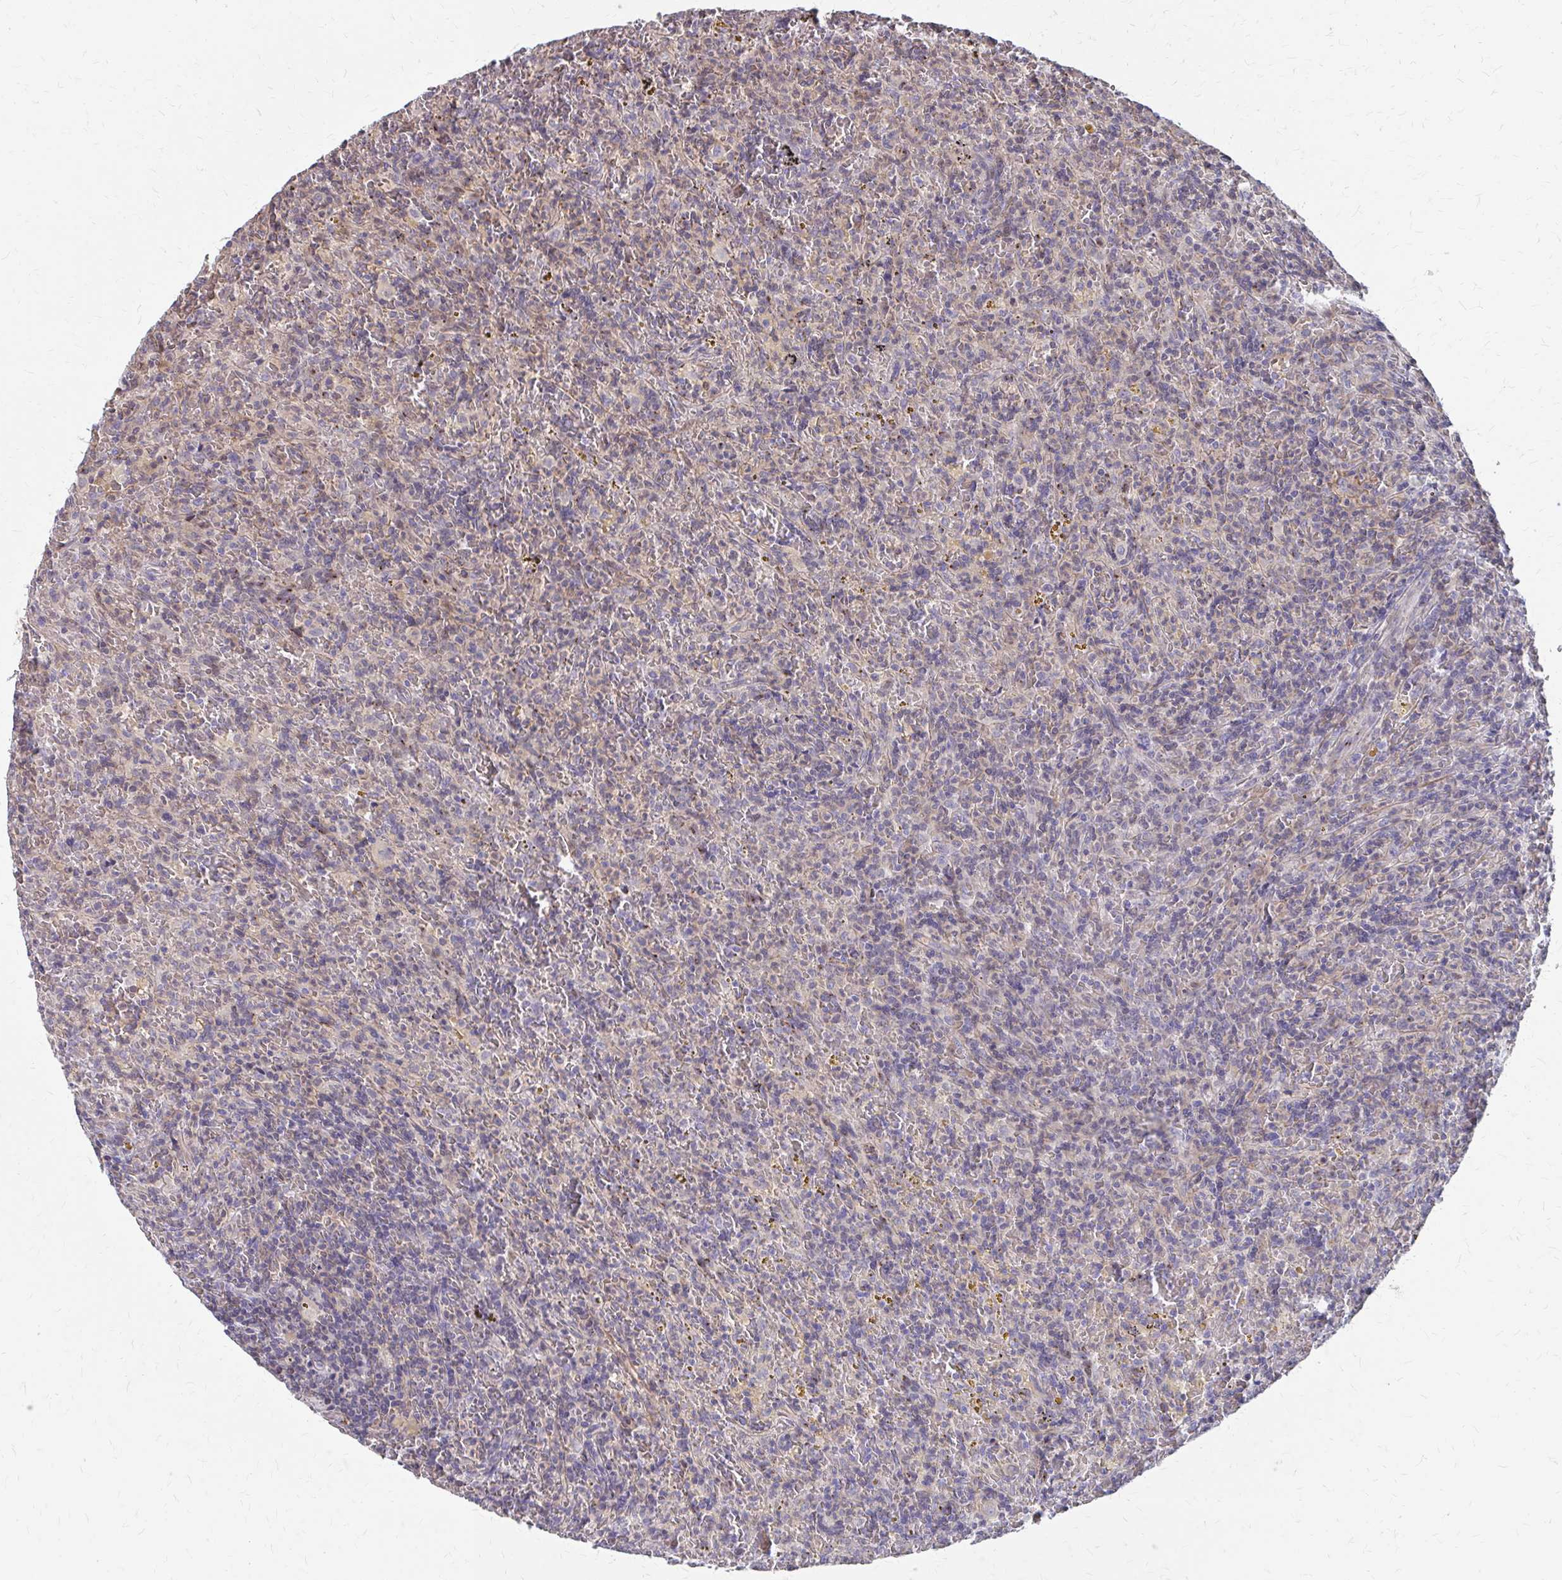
{"staining": {"intensity": "negative", "quantity": "none", "location": "none"}, "tissue": "lymphoma", "cell_type": "Tumor cells", "image_type": "cancer", "snomed": [{"axis": "morphology", "description": "Malignant lymphoma, non-Hodgkin's type, Low grade"}, {"axis": "topography", "description": "Spleen"}], "caption": "The micrograph exhibits no staining of tumor cells in lymphoma.", "gene": "IFI44L", "patient": {"sex": "female", "age": 70}}